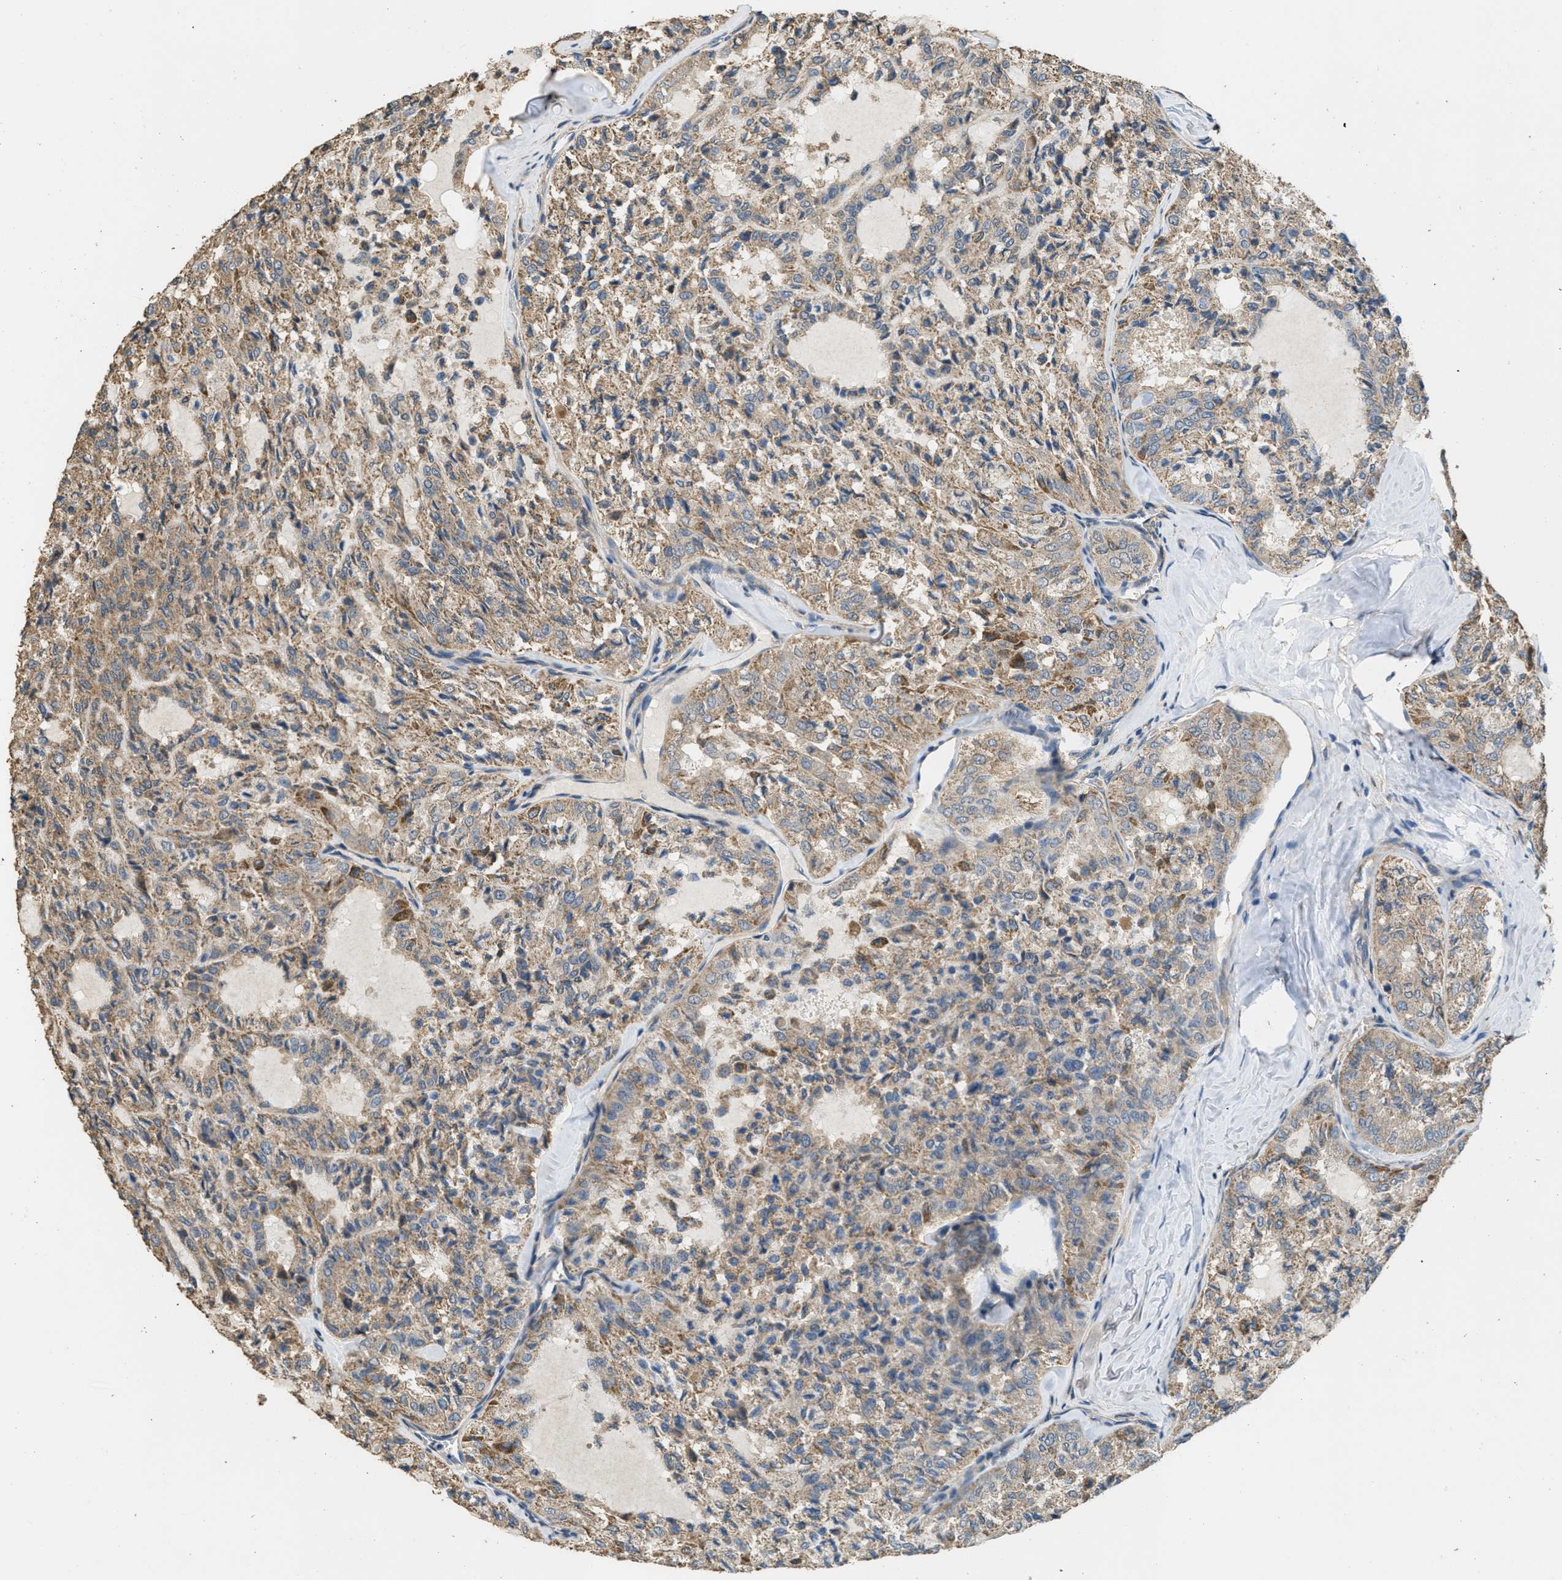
{"staining": {"intensity": "moderate", "quantity": ">75%", "location": "cytoplasmic/membranous"}, "tissue": "thyroid cancer", "cell_type": "Tumor cells", "image_type": "cancer", "snomed": [{"axis": "morphology", "description": "Follicular adenoma carcinoma, NOS"}, {"axis": "topography", "description": "Thyroid gland"}], "caption": "Human thyroid cancer stained with a protein marker reveals moderate staining in tumor cells.", "gene": "THBS2", "patient": {"sex": "male", "age": 75}}